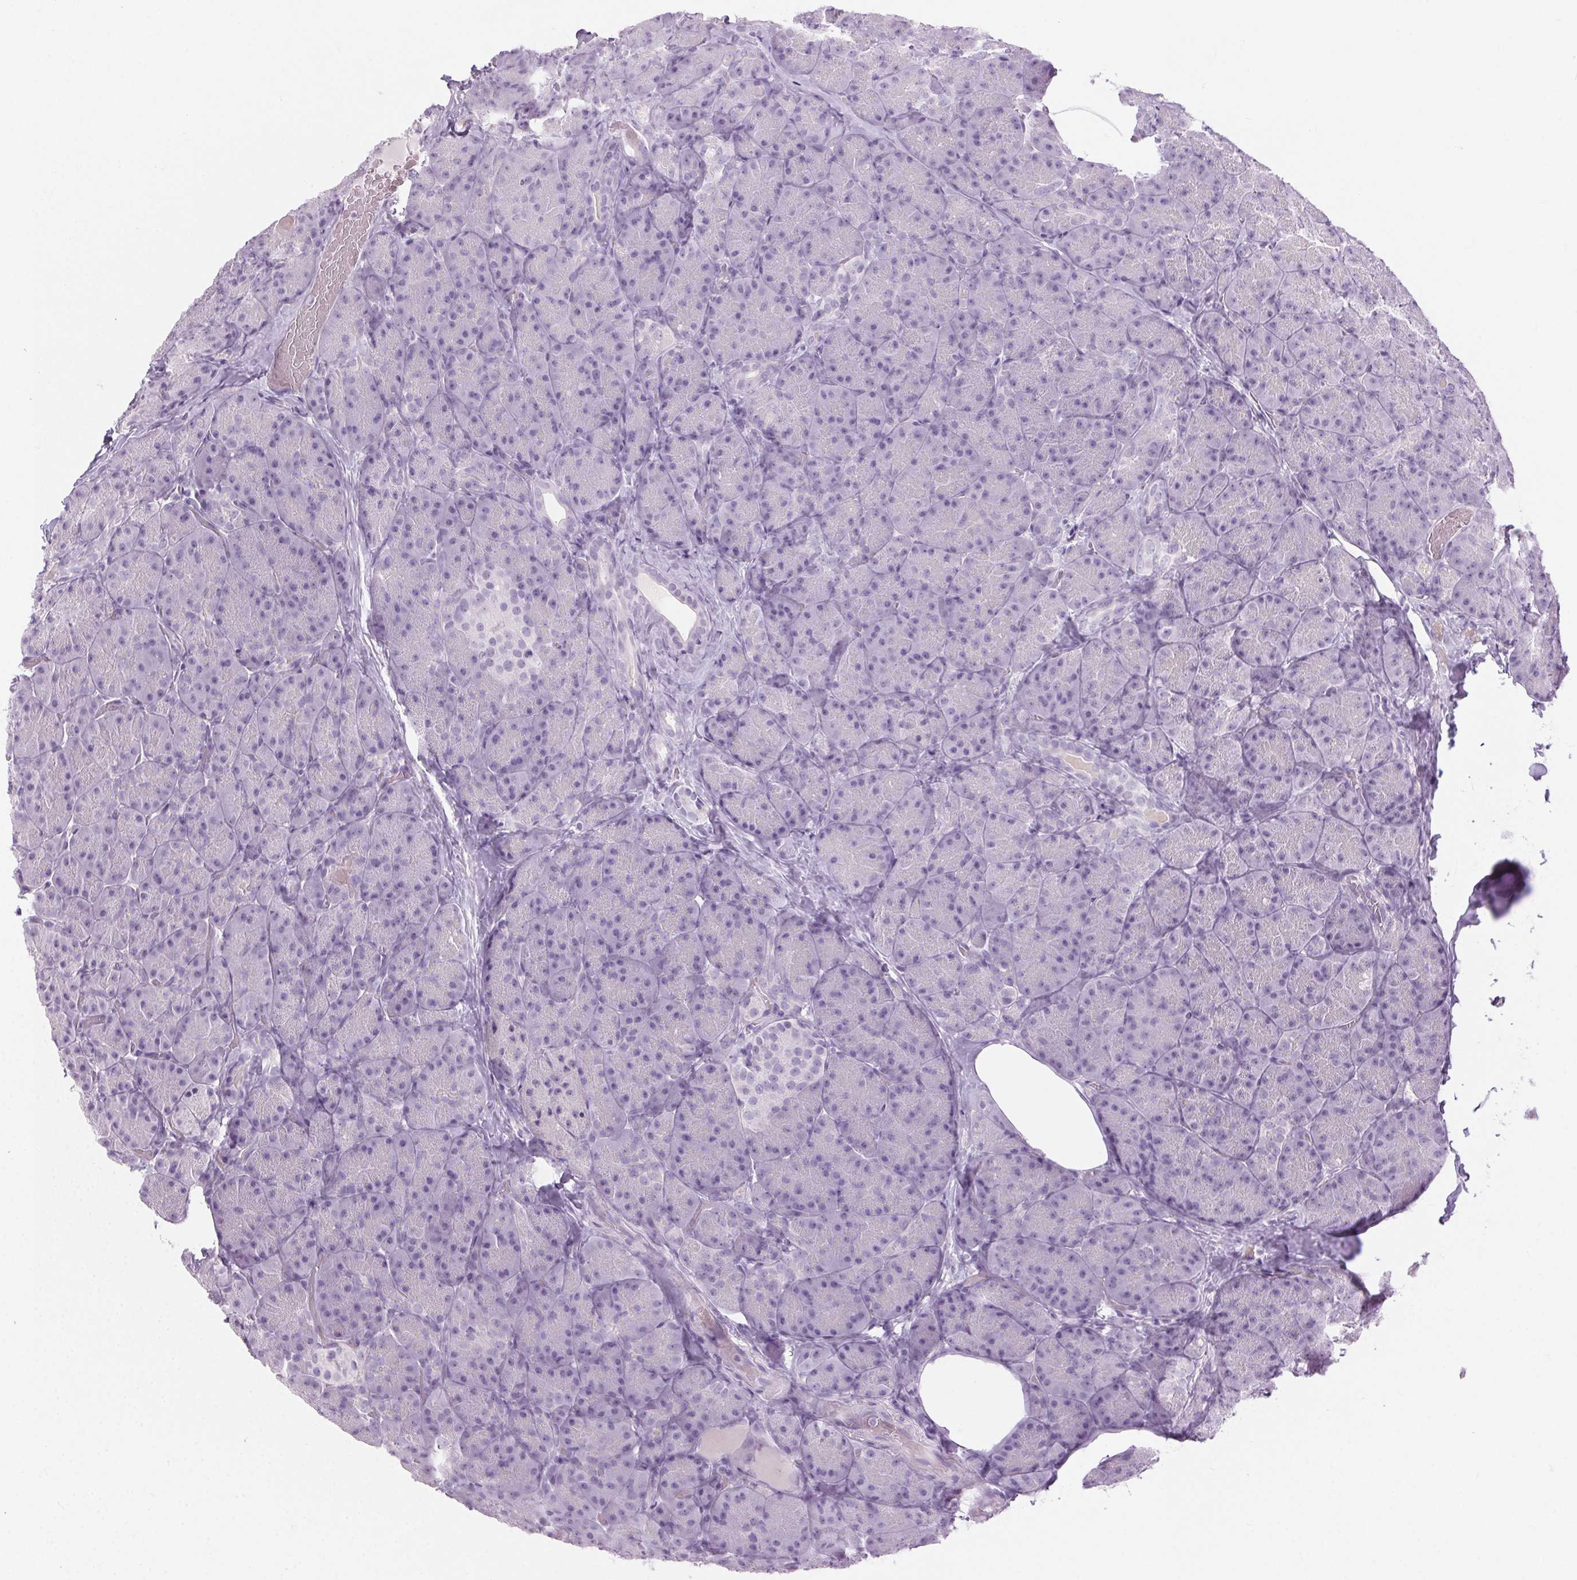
{"staining": {"intensity": "negative", "quantity": "none", "location": "none"}, "tissue": "pancreas", "cell_type": "Exocrine glandular cells", "image_type": "normal", "snomed": [{"axis": "morphology", "description": "Normal tissue, NOS"}, {"axis": "topography", "description": "Pancreas"}], "caption": "Protein analysis of benign pancreas shows no significant staining in exocrine glandular cells. (Stains: DAB (3,3'-diaminobenzidine) immunohistochemistry with hematoxylin counter stain, Microscopy: brightfield microscopy at high magnification).", "gene": "BEND2", "patient": {"sex": "male", "age": 57}}